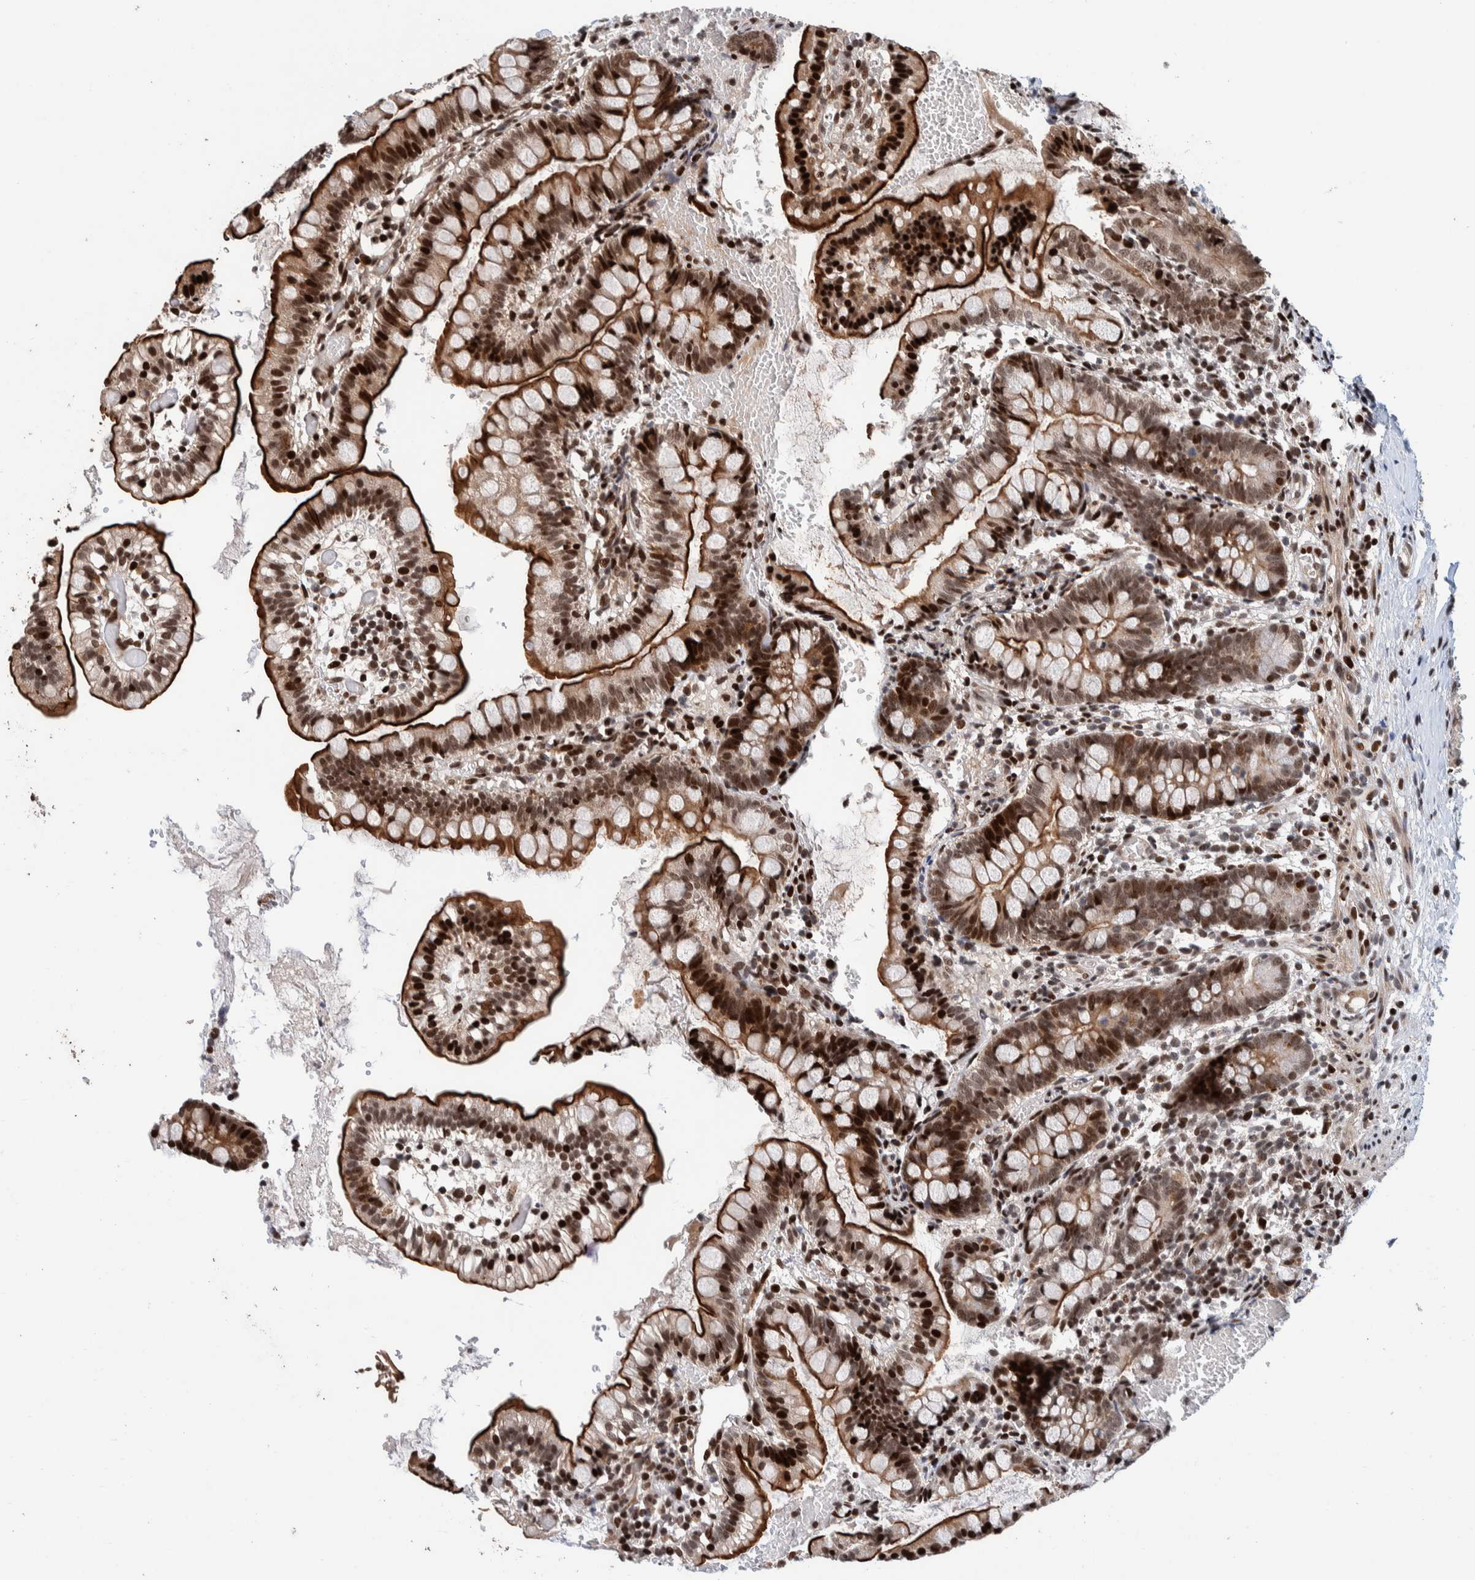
{"staining": {"intensity": "strong", "quantity": ">75%", "location": "cytoplasmic/membranous,nuclear"}, "tissue": "small intestine", "cell_type": "Glandular cells", "image_type": "normal", "snomed": [{"axis": "morphology", "description": "Normal tissue, NOS"}, {"axis": "morphology", "description": "Developmental malformation"}, {"axis": "topography", "description": "Small intestine"}], "caption": "Normal small intestine shows strong cytoplasmic/membranous,nuclear staining in about >75% of glandular cells.", "gene": "CHD4", "patient": {"sex": "male"}}